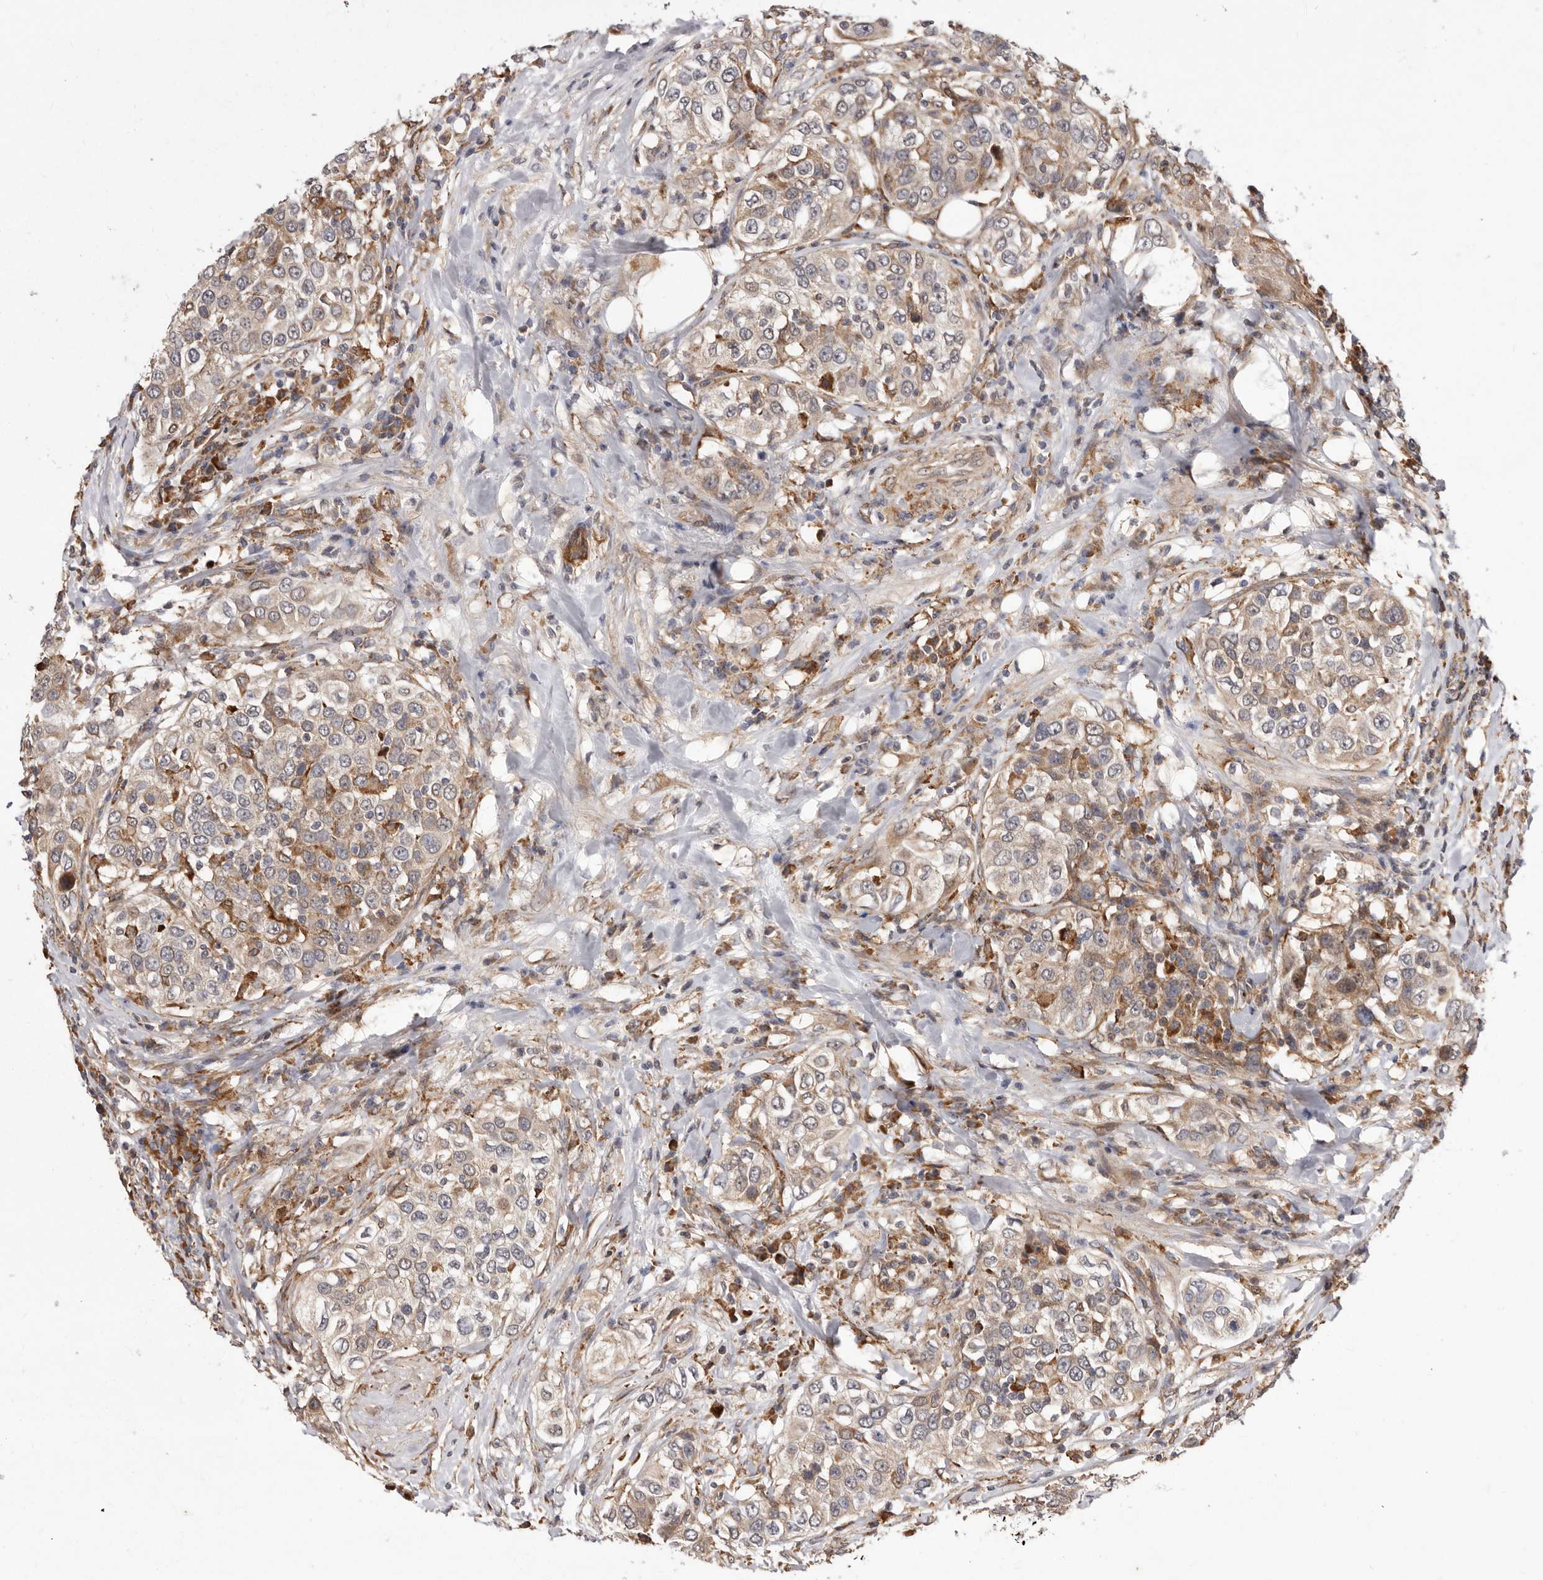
{"staining": {"intensity": "weak", "quantity": "25%-75%", "location": "cytoplasmic/membranous"}, "tissue": "urothelial cancer", "cell_type": "Tumor cells", "image_type": "cancer", "snomed": [{"axis": "morphology", "description": "Urothelial carcinoma, High grade"}, {"axis": "topography", "description": "Urinary bladder"}], "caption": "Immunohistochemistry (IHC) micrograph of neoplastic tissue: human high-grade urothelial carcinoma stained using IHC shows low levels of weak protein expression localized specifically in the cytoplasmic/membranous of tumor cells, appearing as a cytoplasmic/membranous brown color.", "gene": "RRM2B", "patient": {"sex": "female", "age": 80}}